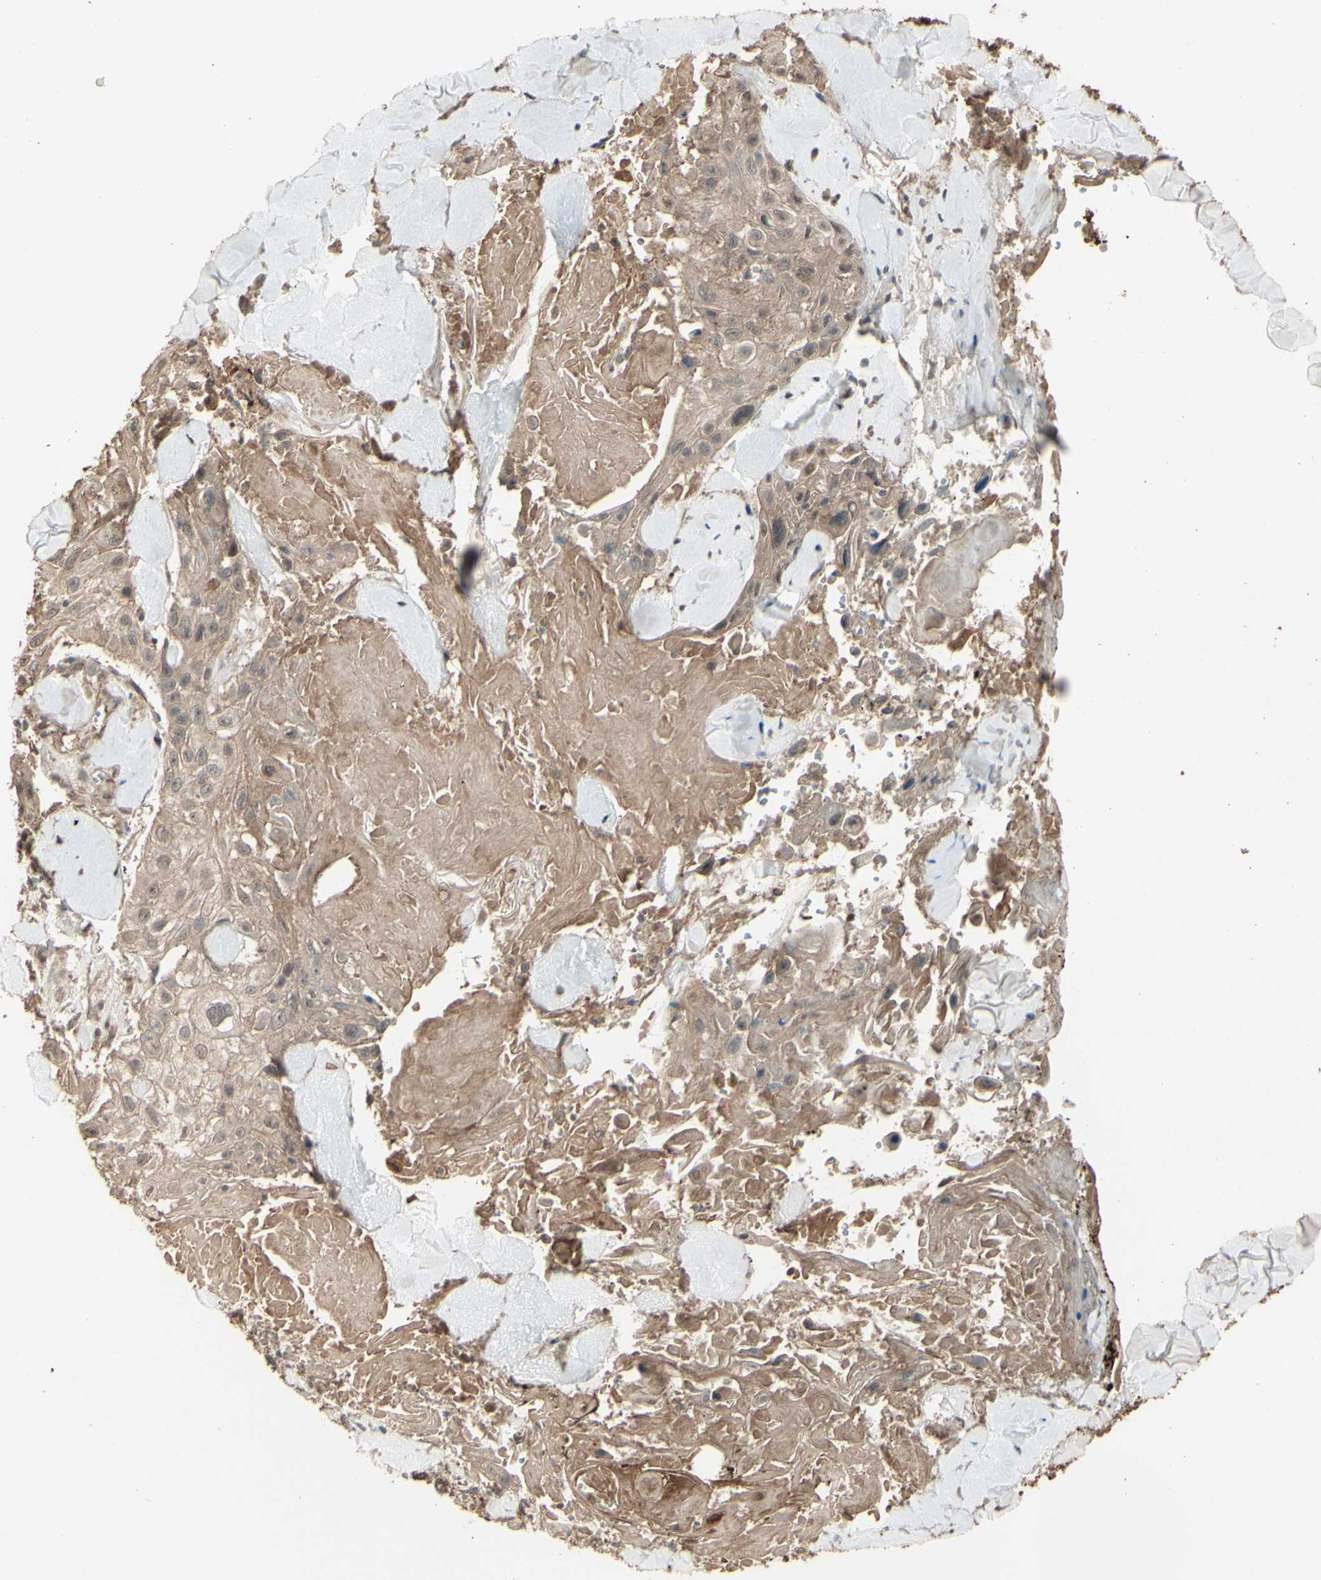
{"staining": {"intensity": "weak", "quantity": ">75%", "location": "cytoplasmic/membranous"}, "tissue": "skin cancer", "cell_type": "Tumor cells", "image_type": "cancer", "snomed": [{"axis": "morphology", "description": "Squamous cell carcinoma, NOS"}, {"axis": "topography", "description": "Skin"}], "caption": "Skin cancer (squamous cell carcinoma) tissue reveals weak cytoplasmic/membranous staining in approximately >75% of tumor cells, visualized by immunohistochemistry. The staining was performed using DAB to visualize the protein expression in brown, while the nuclei were stained in blue with hematoxylin (Magnification: 20x).", "gene": "GNAS", "patient": {"sex": "male", "age": 86}}